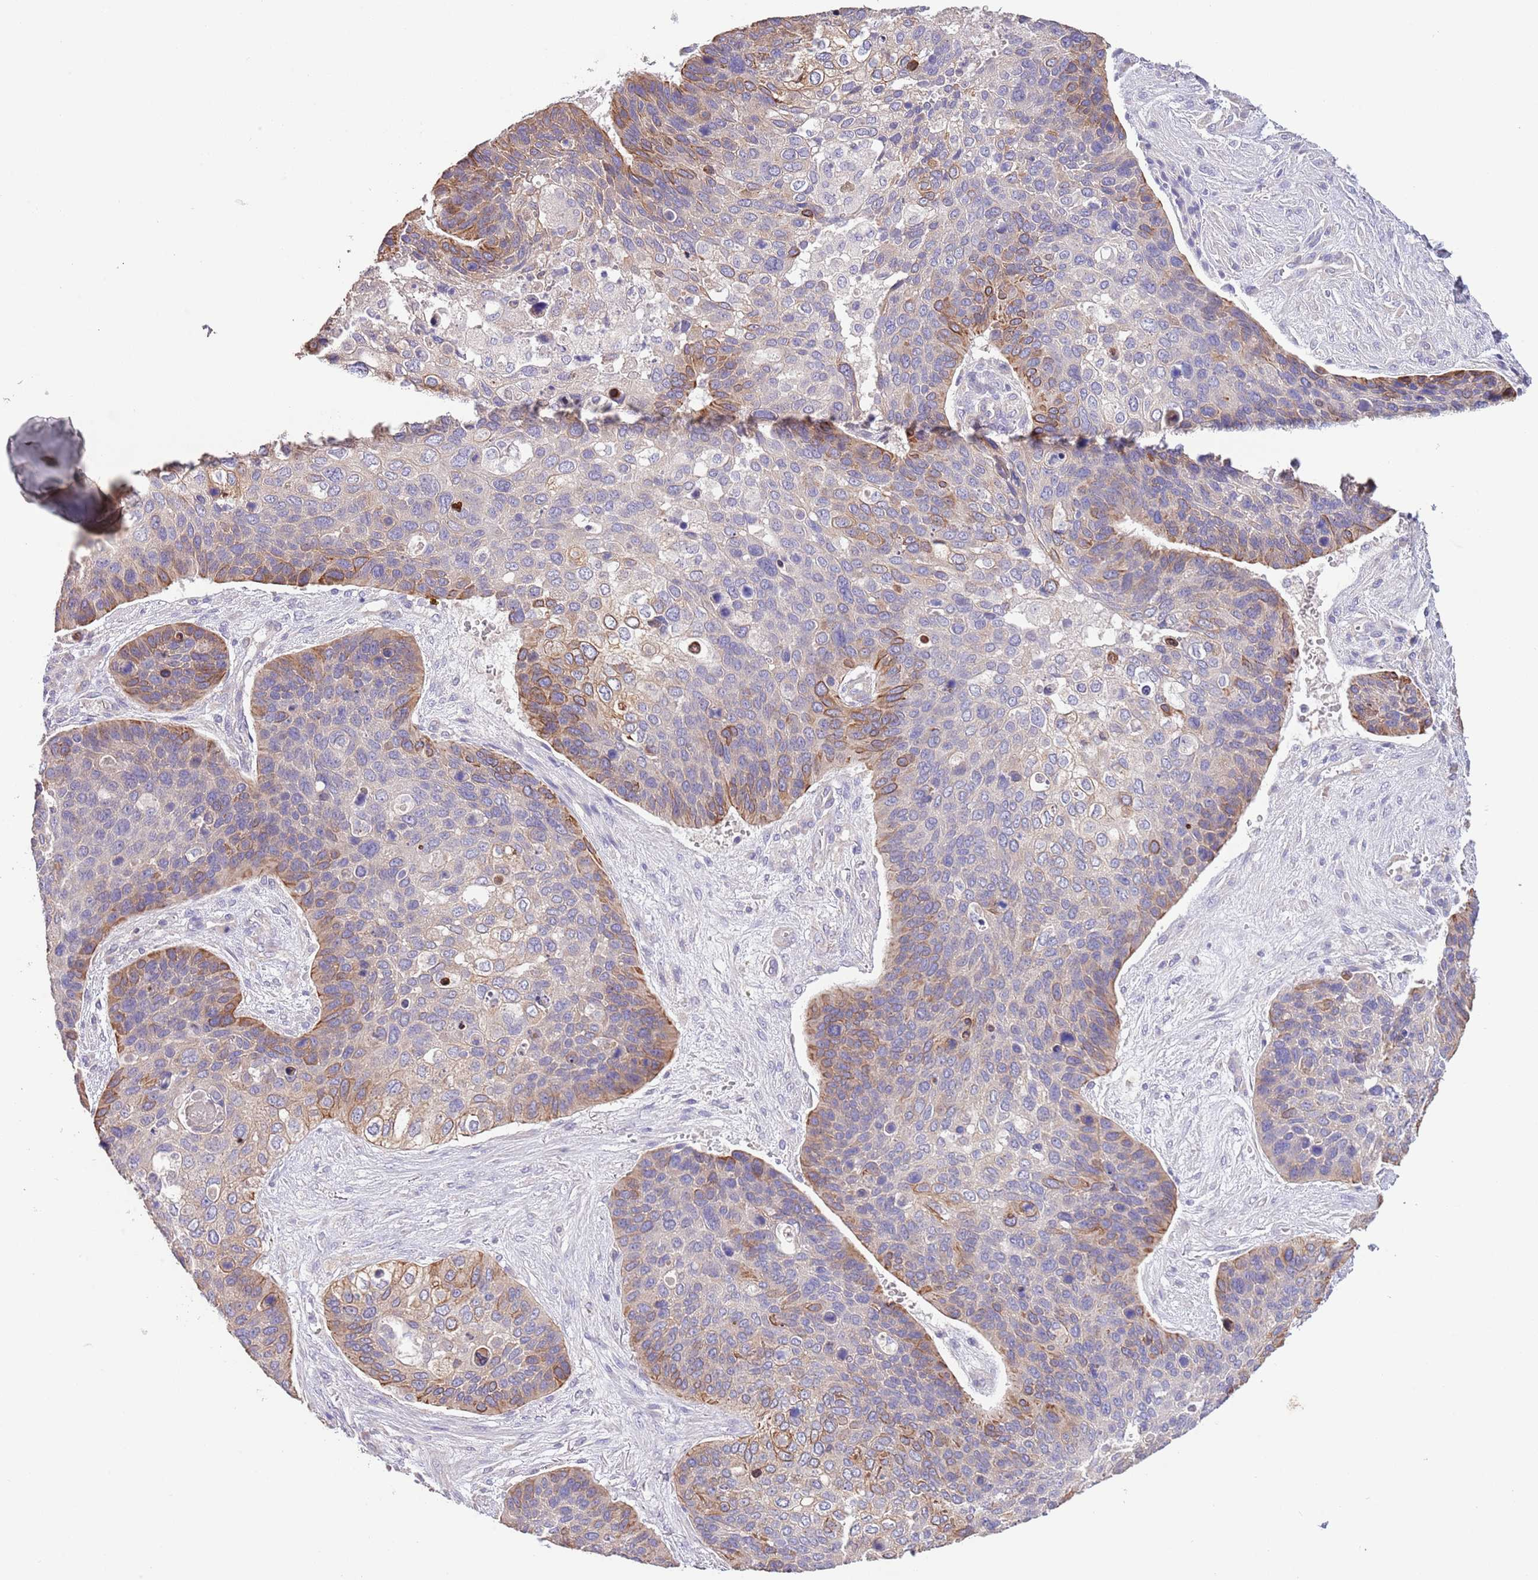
{"staining": {"intensity": "strong", "quantity": "<25%", "location": "cytoplasmic/membranous"}, "tissue": "skin cancer", "cell_type": "Tumor cells", "image_type": "cancer", "snomed": [{"axis": "morphology", "description": "Basal cell carcinoma"}, {"axis": "topography", "description": "Skin"}], "caption": "IHC staining of skin cancer, which reveals medium levels of strong cytoplasmic/membranous staining in about <25% of tumor cells indicating strong cytoplasmic/membranous protein expression. The staining was performed using DAB (brown) for protein detection and nuclei were counterstained in hematoxylin (blue).", "gene": "ZNF658", "patient": {"sex": "female", "age": 74}}